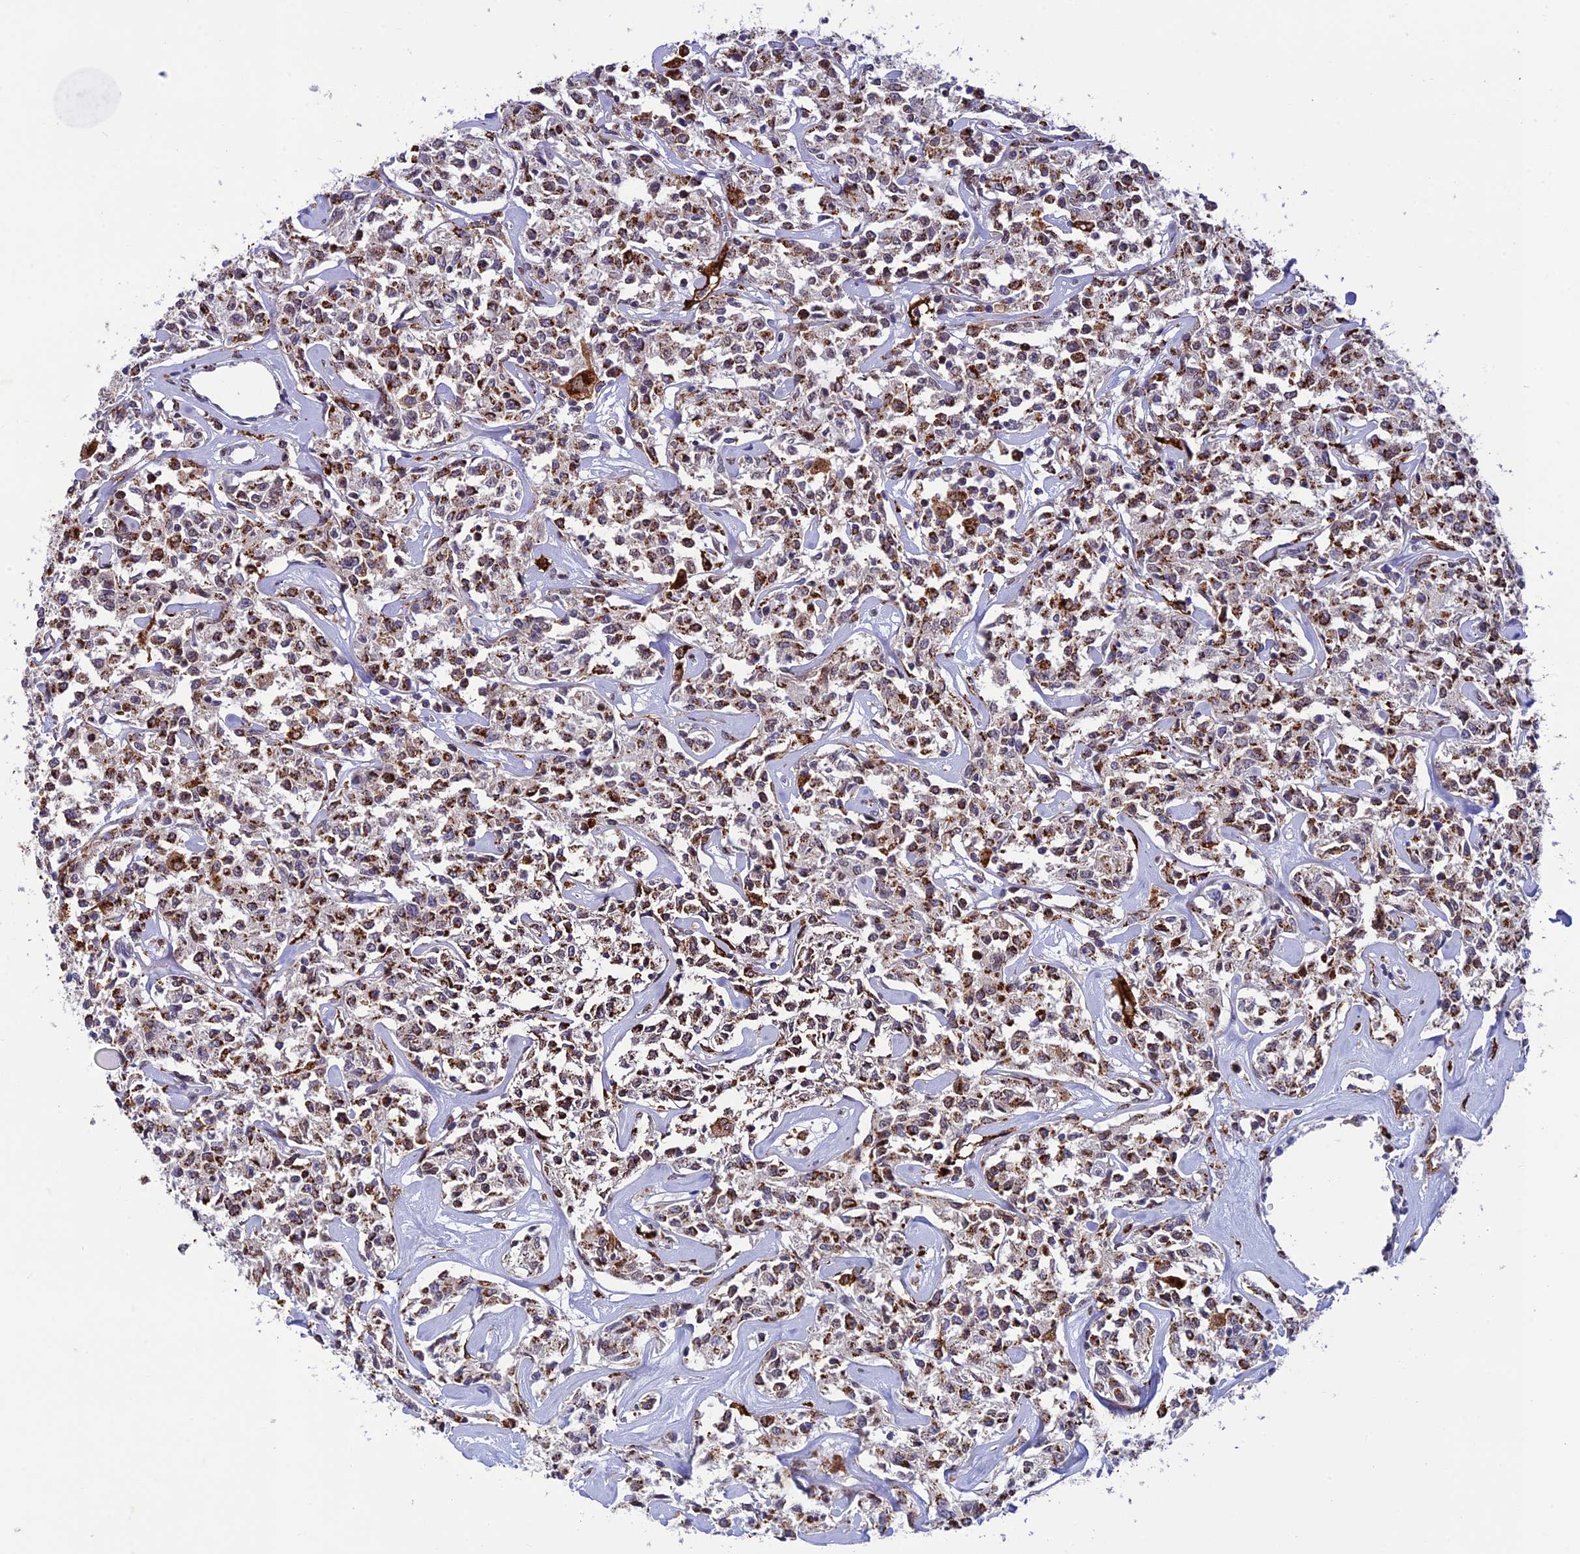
{"staining": {"intensity": "moderate", "quantity": ">75%", "location": "cytoplasmic/membranous"}, "tissue": "lymphoma", "cell_type": "Tumor cells", "image_type": "cancer", "snomed": [{"axis": "morphology", "description": "Malignant lymphoma, non-Hodgkin's type, Low grade"}, {"axis": "topography", "description": "Small intestine"}], "caption": "Immunohistochemical staining of low-grade malignant lymphoma, non-Hodgkin's type displays medium levels of moderate cytoplasmic/membranous expression in approximately >75% of tumor cells.", "gene": "HIC1", "patient": {"sex": "female", "age": 59}}